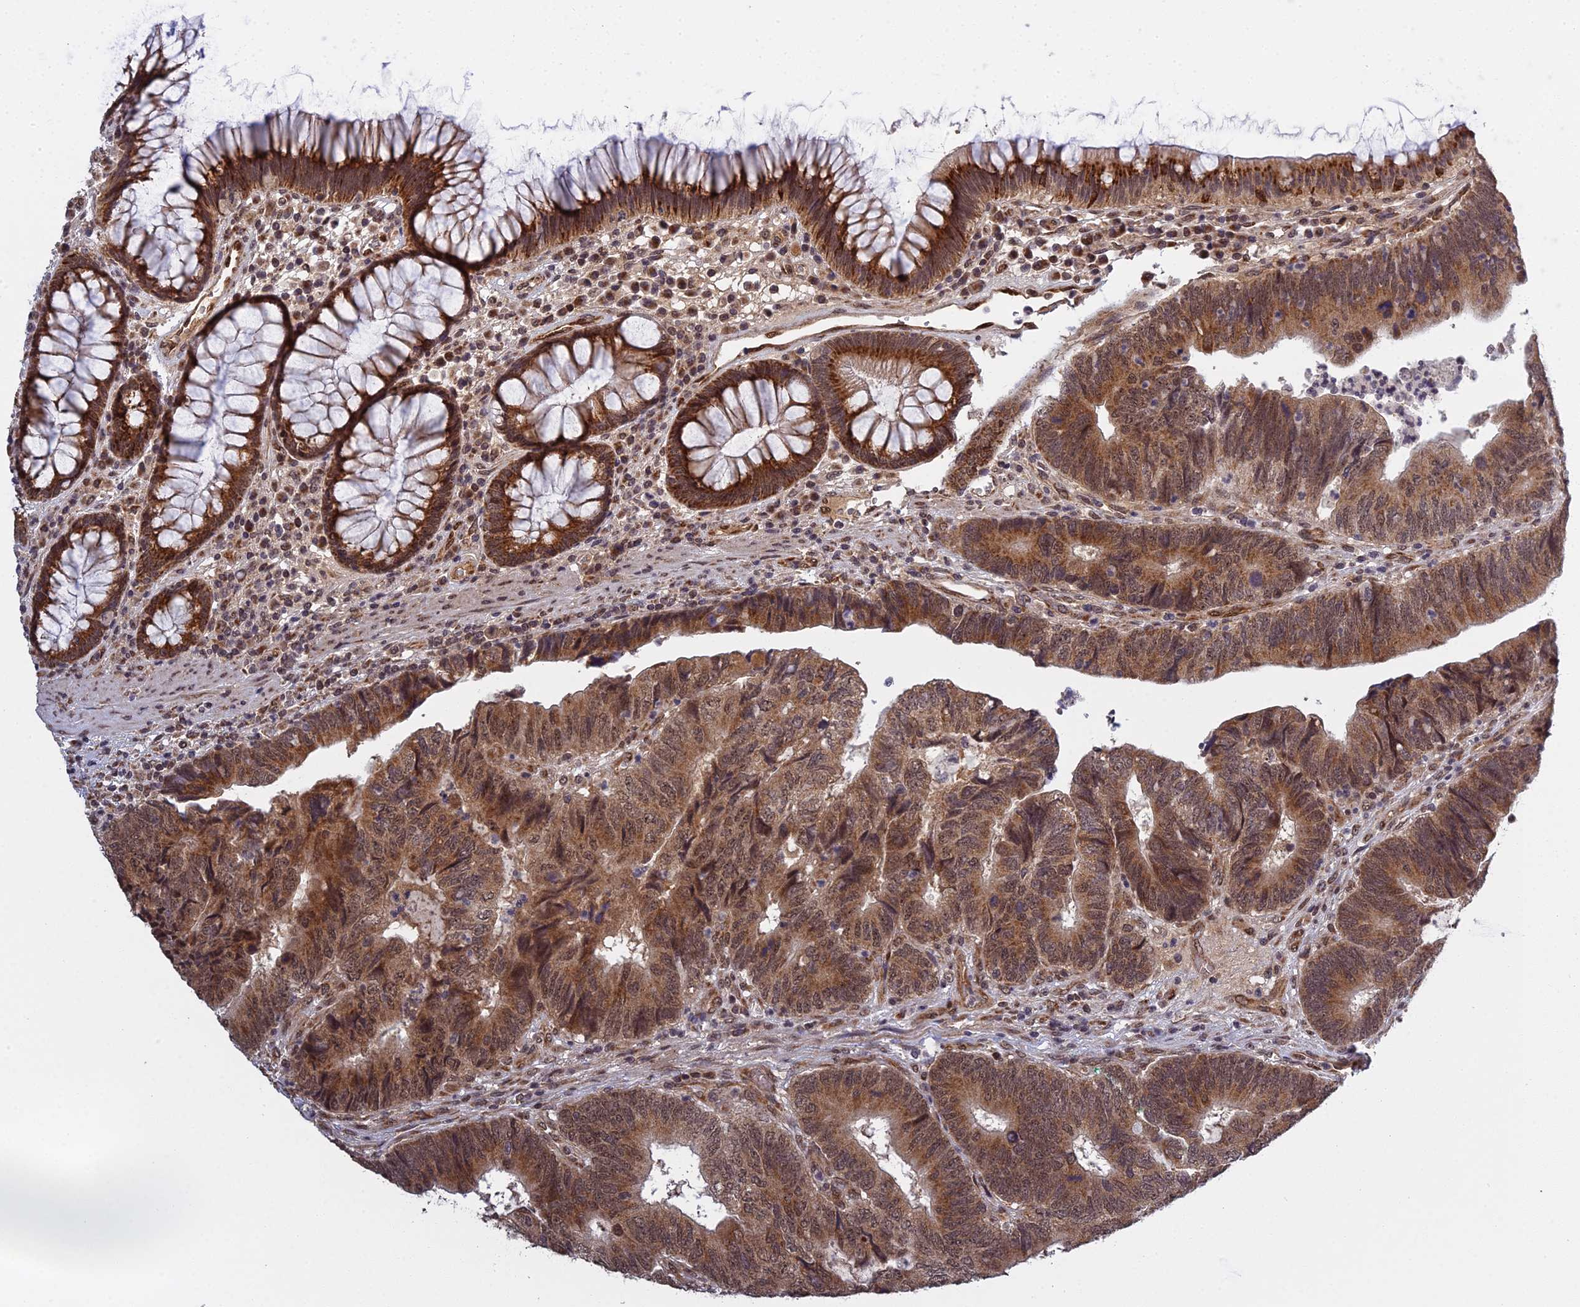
{"staining": {"intensity": "moderate", "quantity": ">75%", "location": "cytoplasmic/membranous,nuclear"}, "tissue": "colorectal cancer", "cell_type": "Tumor cells", "image_type": "cancer", "snomed": [{"axis": "morphology", "description": "Adenocarcinoma, NOS"}, {"axis": "topography", "description": "Colon"}], "caption": "Human colorectal cancer (adenocarcinoma) stained with a brown dye displays moderate cytoplasmic/membranous and nuclear positive positivity in about >75% of tumor cells.", "gene": "MEOX1", "patient": {"sex": "female", "age": 67}}